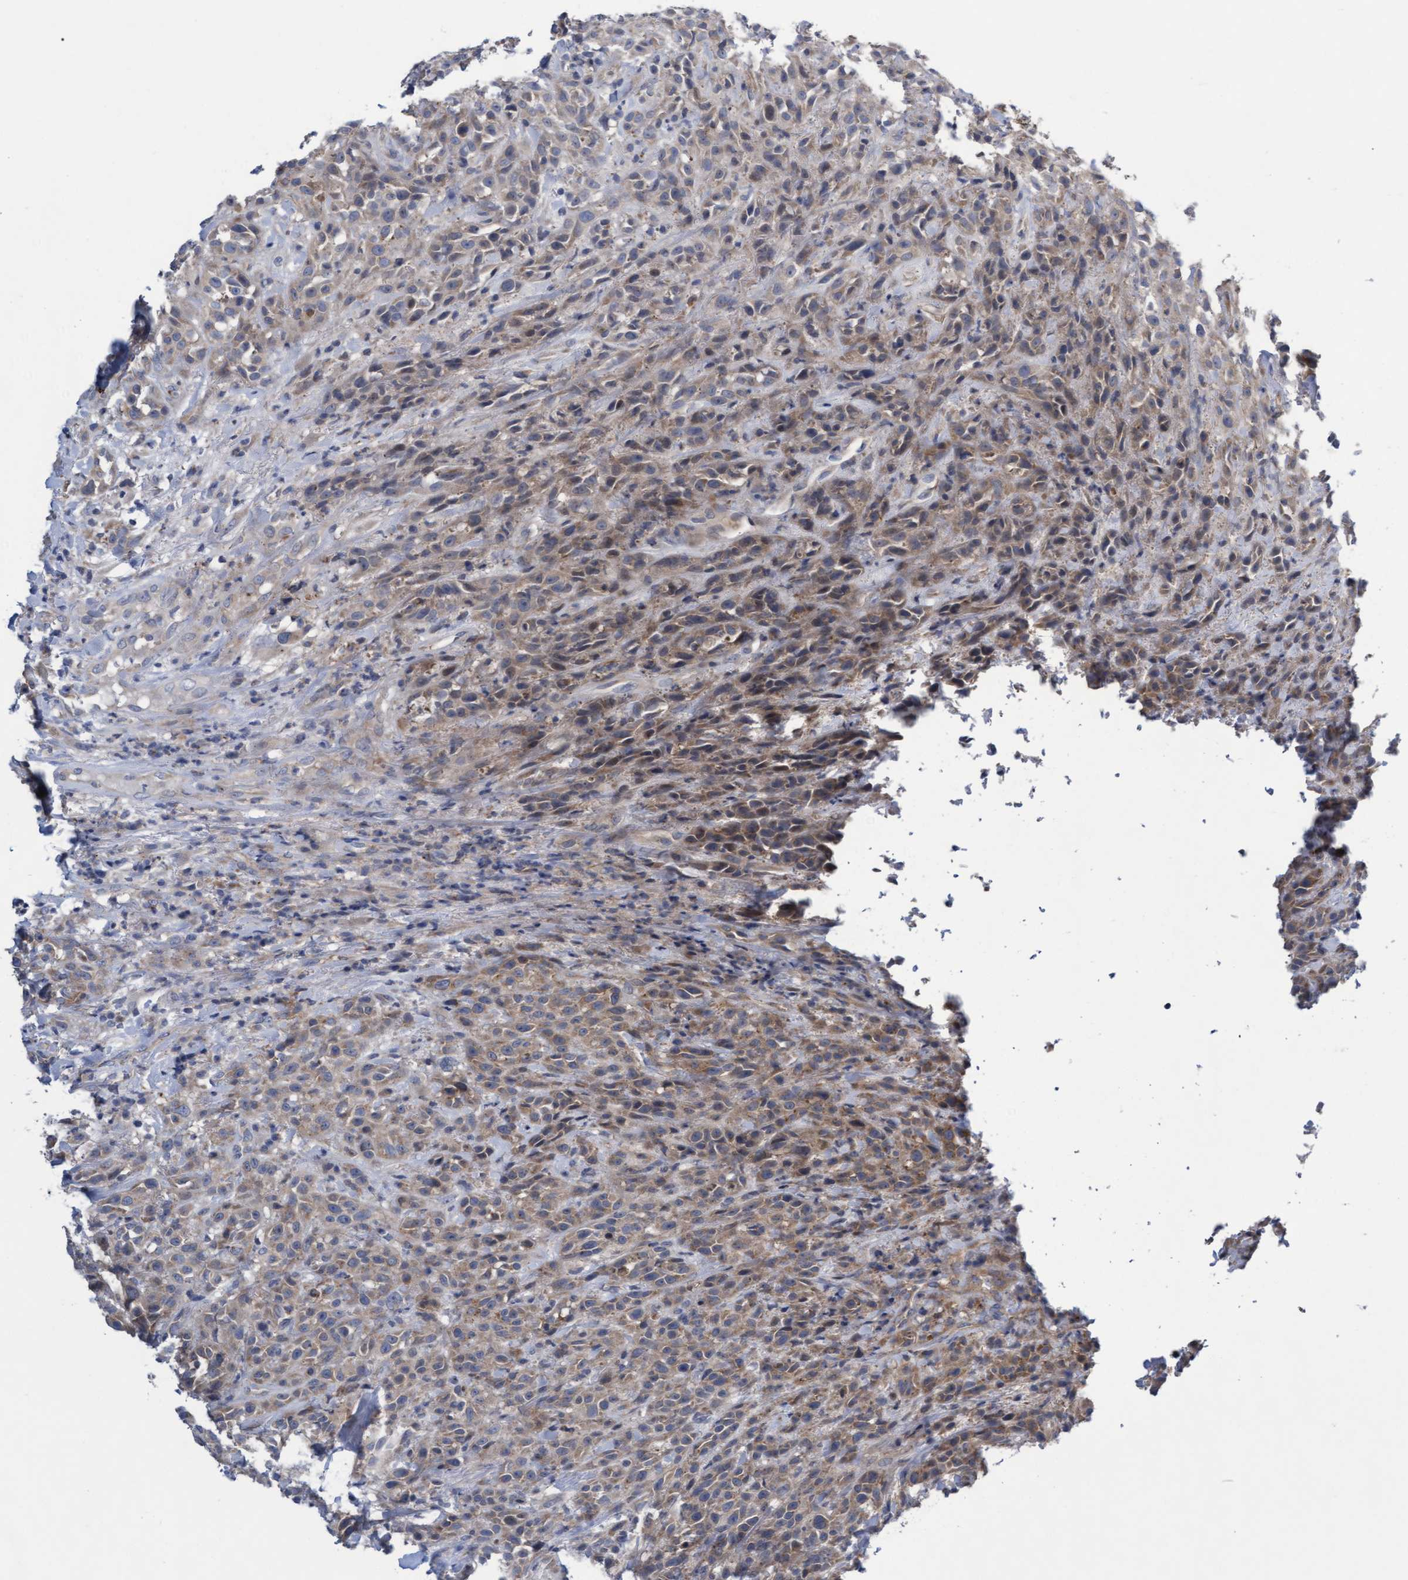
{"staining": {"intensity": "moderate", "quantity": ">75%", "location": "cytoplasmic/membranous"}, "tissue": "head and neck cancer", "cell_type": "Tumor cells", "image_type": "cancer", "snomed": [{"axis": "morphology", "description": "Squamous cell carcinoma, NOS"}, {"axis": "topography", "description": "Head-Neck"}], "caption": "Immunohistochemical staining of head and neck squamous cell carcinoma reveals medium levels of moderate cytoplasmic/membranous protein positivity in about >75% of tumor cells.", "gene": "ABCF2", "patient": {"sex": "male", "age": 62}}